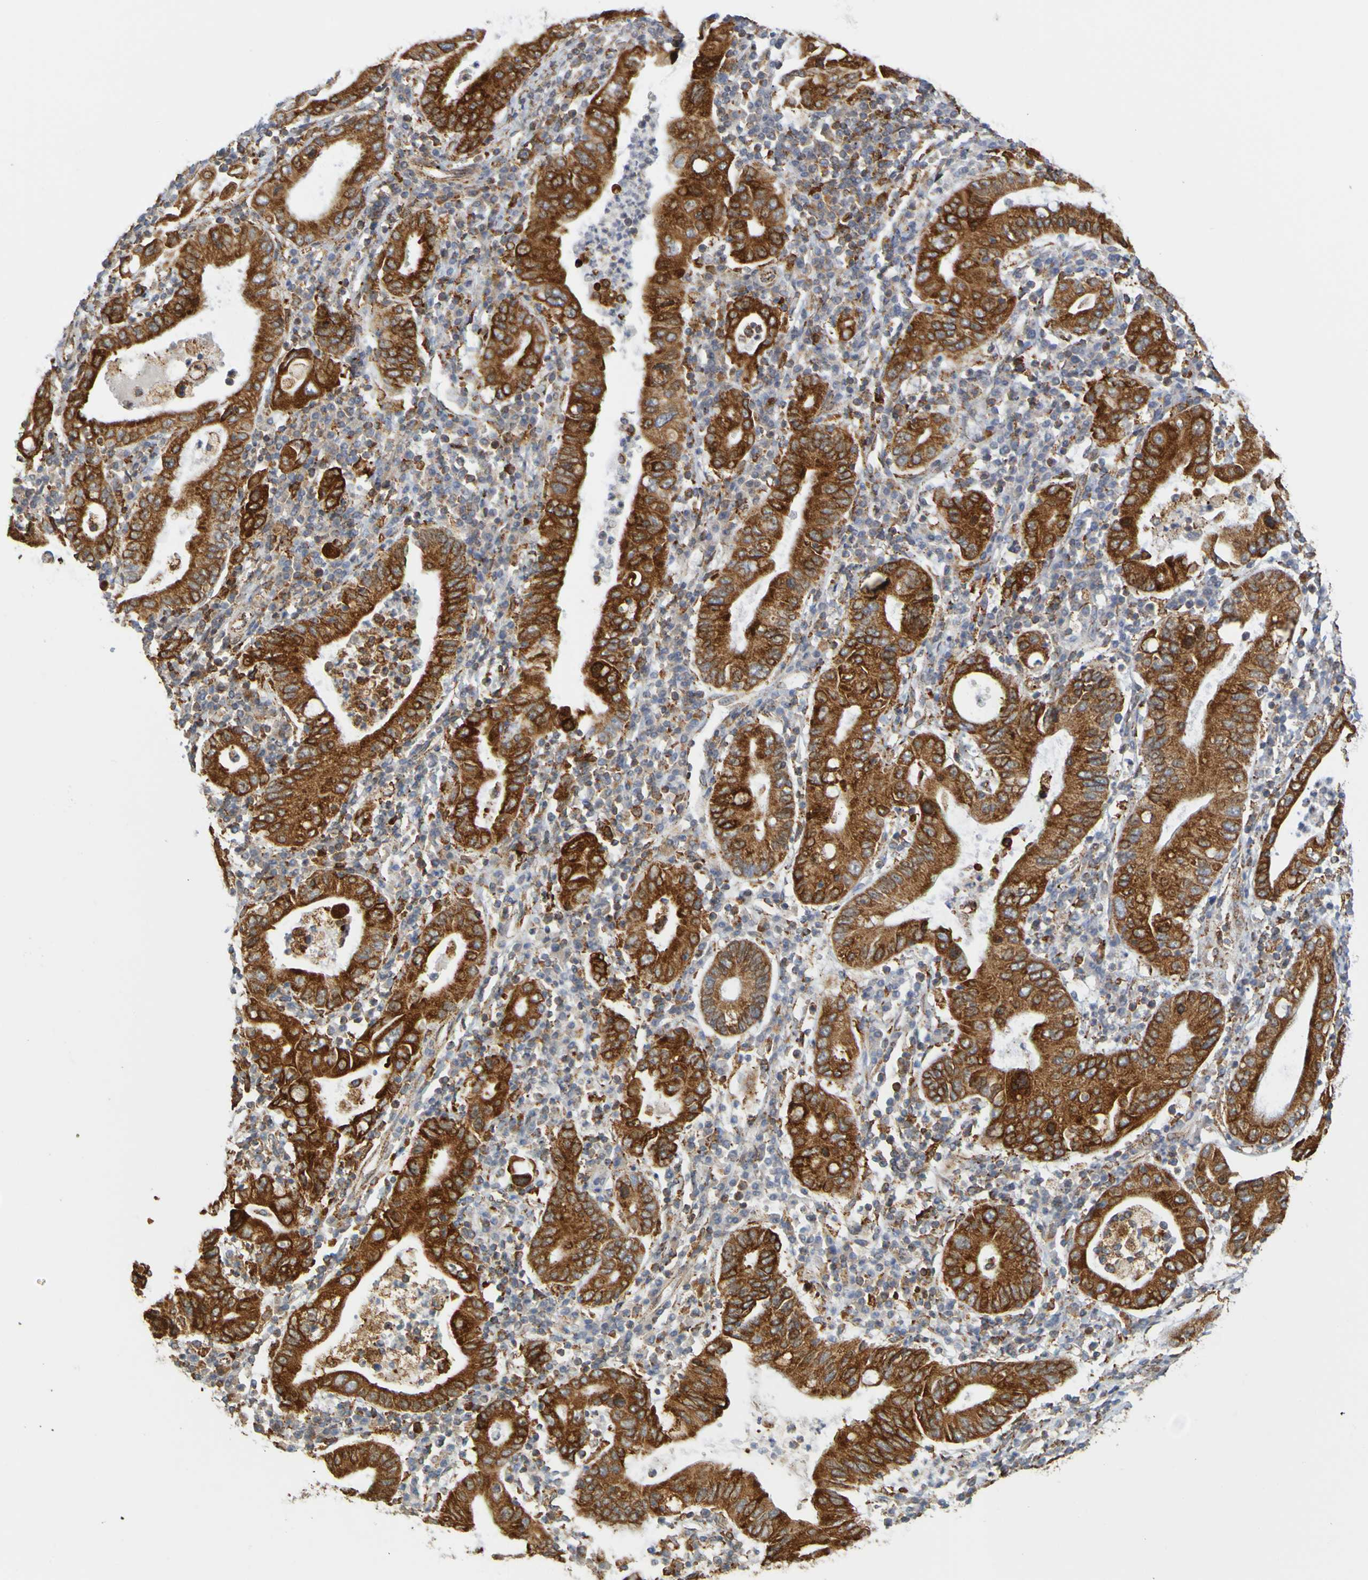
{"staining": {"intensity": "strong", "quantity": ">75%", "location": "cytoplasmic/membranous"}, "tissue": "stomach cancer", "cell_type": "Tumor cells", "image_type": "cancer", "snomed": [{"axis": "morphology", "description": "Normal tissue, NOS"}, {"axis": "morphology", "description": "Adenocarcinoma, NOS"}, {"axis": "topography", "description": "Esophagus"}, {"axis": "topography", "description": "Stomach, upper"}, {"axis": "topography", "description": "Peripheral nerve tissue"}], "caption": "This histopathology image shows stomach cancer (adenocarcinoma) stained with immunohistochemistry (IHC) to label a protein in brown. The cytoplasmic/membranous of tumor cells show strong positivity for the protein. Nuclei are counter-stained blue.", "gene": "PDIA3", "patient": {"sex": "male", "age": 62}}